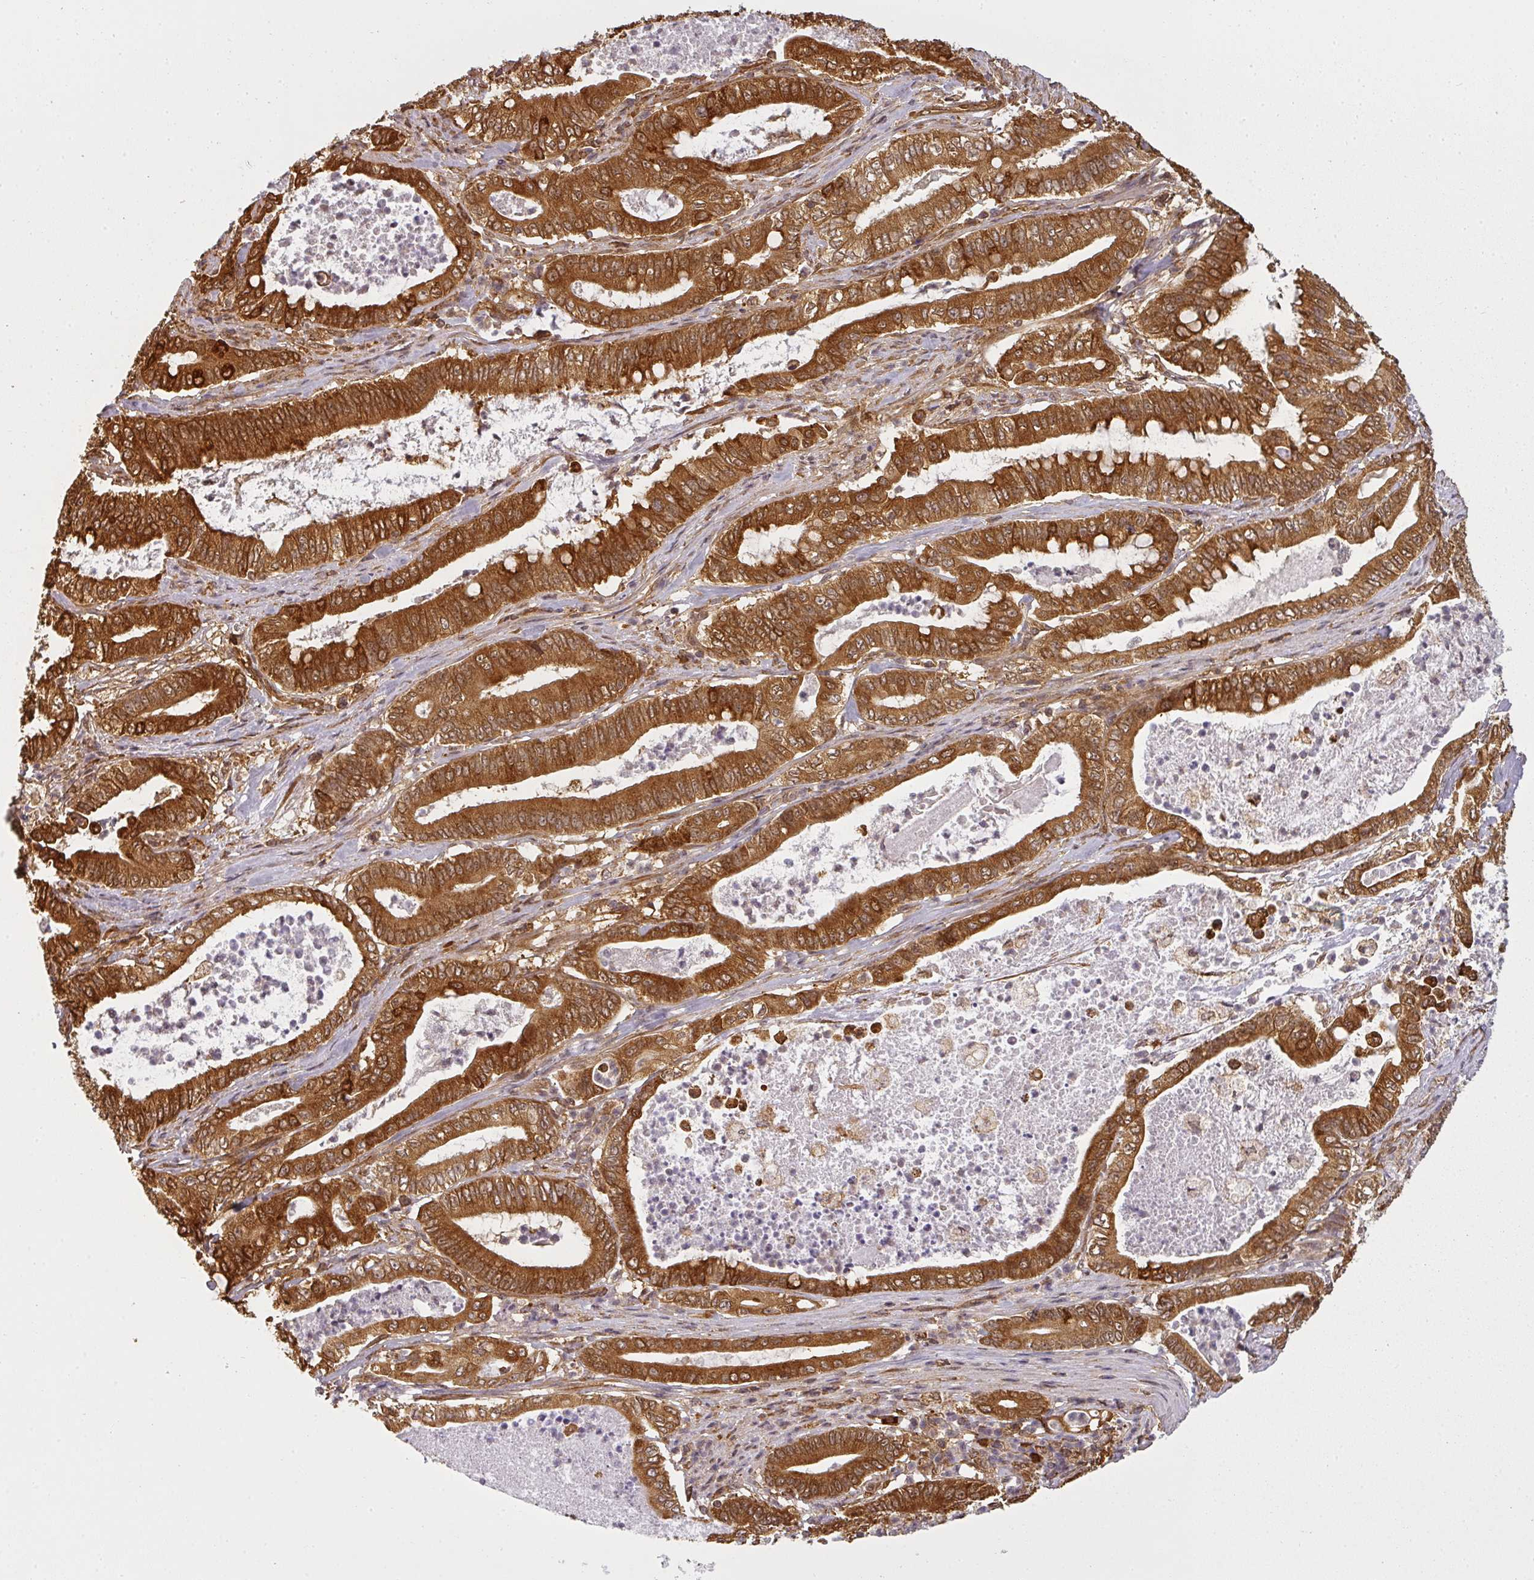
{"staining": {"intensity": "strong", "quantity": ">75%", "location": "cytoplasmic/membranous"}, "tissue": "pancreatic cancer", "cell_type": "Tumor cells", "image_type": "cancer", "snomed": [{"axis": "morphology", "description": "Adenocarcinoma, NOS"}, {"axis": "topography", "description": "Pancreas"}], "caption": "The image displays a brown stain indicating the presence of a protein in the cytoplasmic/membranous of tumor cells in pancreatic adenocarcinoma. (brown staining indicates protein expression, while blue staining denotes nuclei).", "gene": "PPP6R3", "patient": {"sex": "male", "age": 71}}